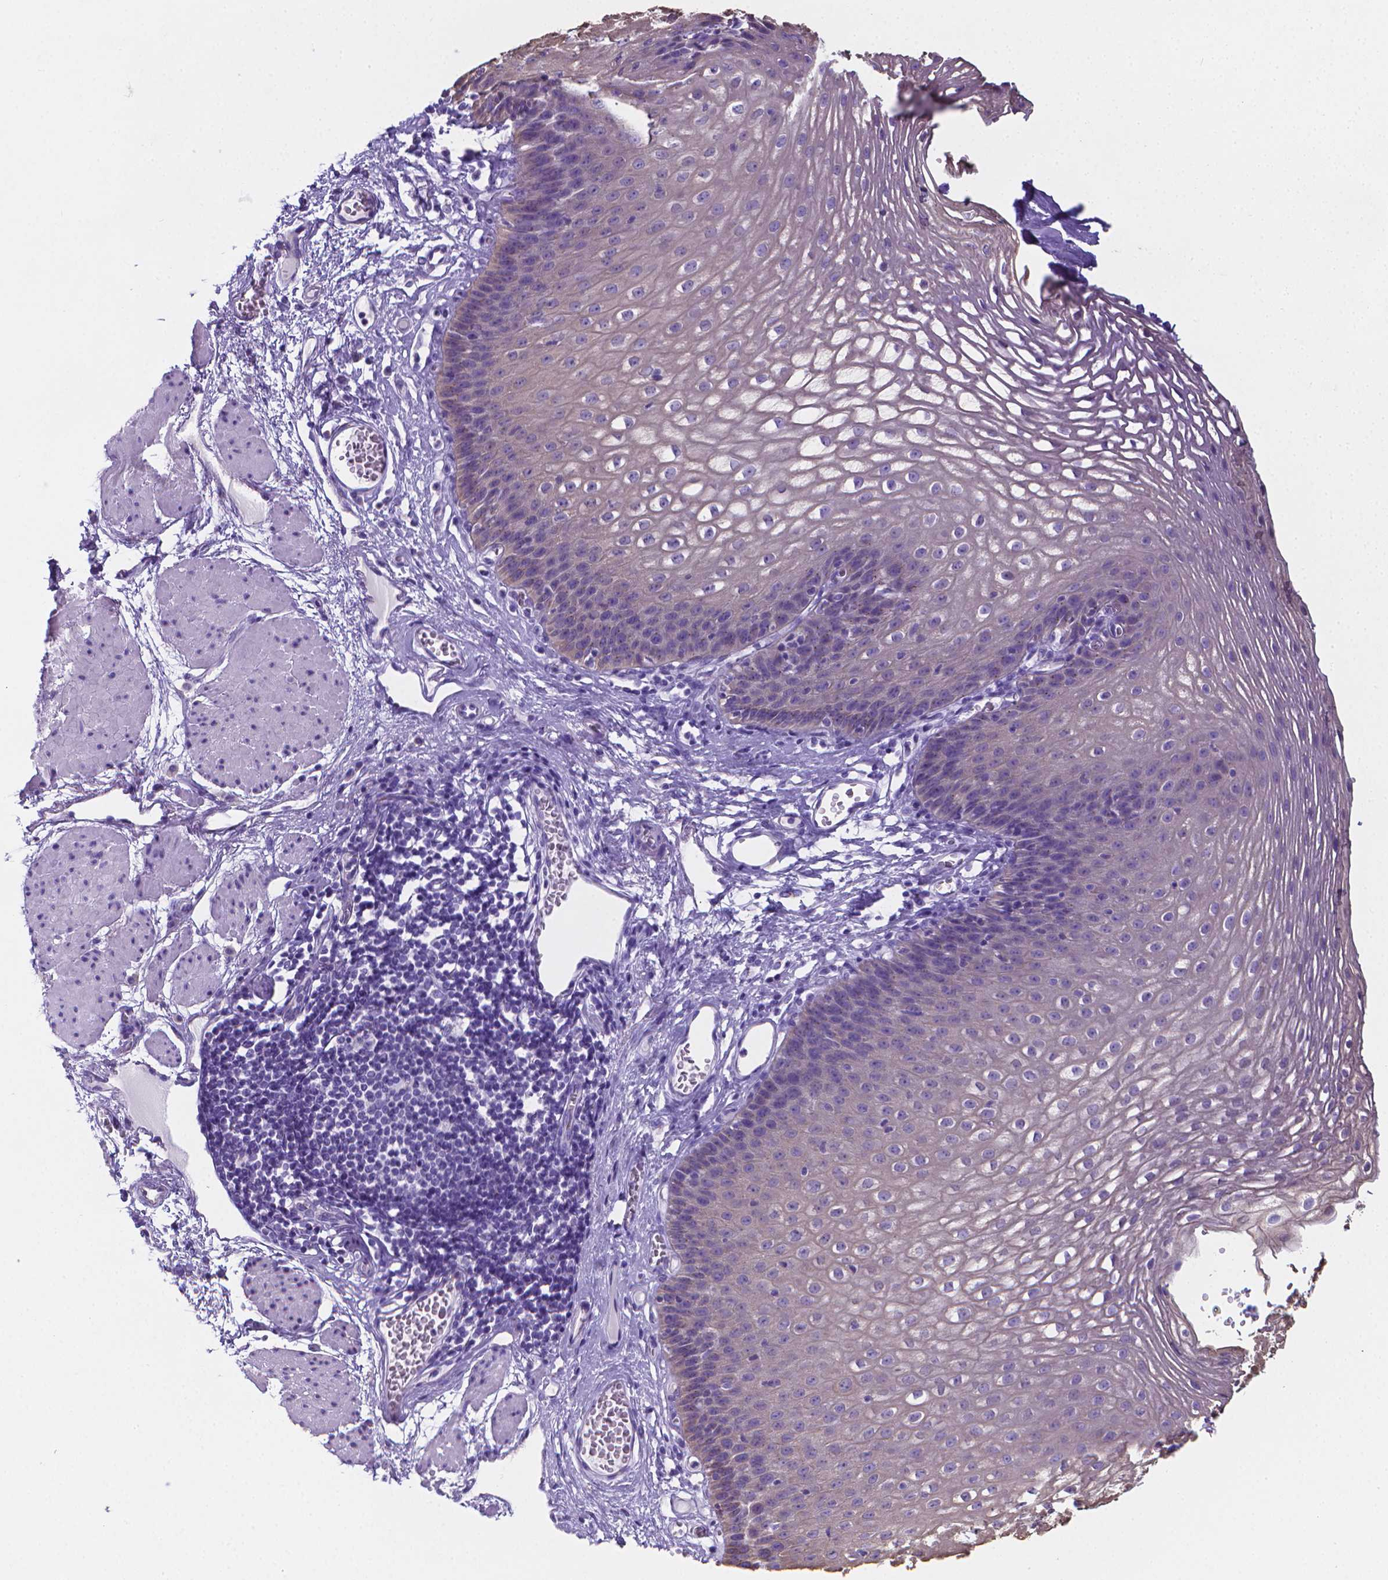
{"staining": {"intensity": "weak", "quantity": "<25%", "location": "cytoplasmic/membranous"}, "tissue": "esophagus", "cell_type": "Squamous epithelial cells", "image_type": "normal", "snomed": [{"axis": "morphology", "description": "Normal tissue, NOS"}, {"axis": "topography", "description": "Esophagus"}], "caption": "An immunohistochemistry photomicrograph of benign esophagus is shown. There is no staining in squamous epithelial cells of esophagus. (DAB immunohistochemistry with hematoxylin counter stain).", "gene": "LRRC73", "patient": {"sex": "male", "age": 72}}